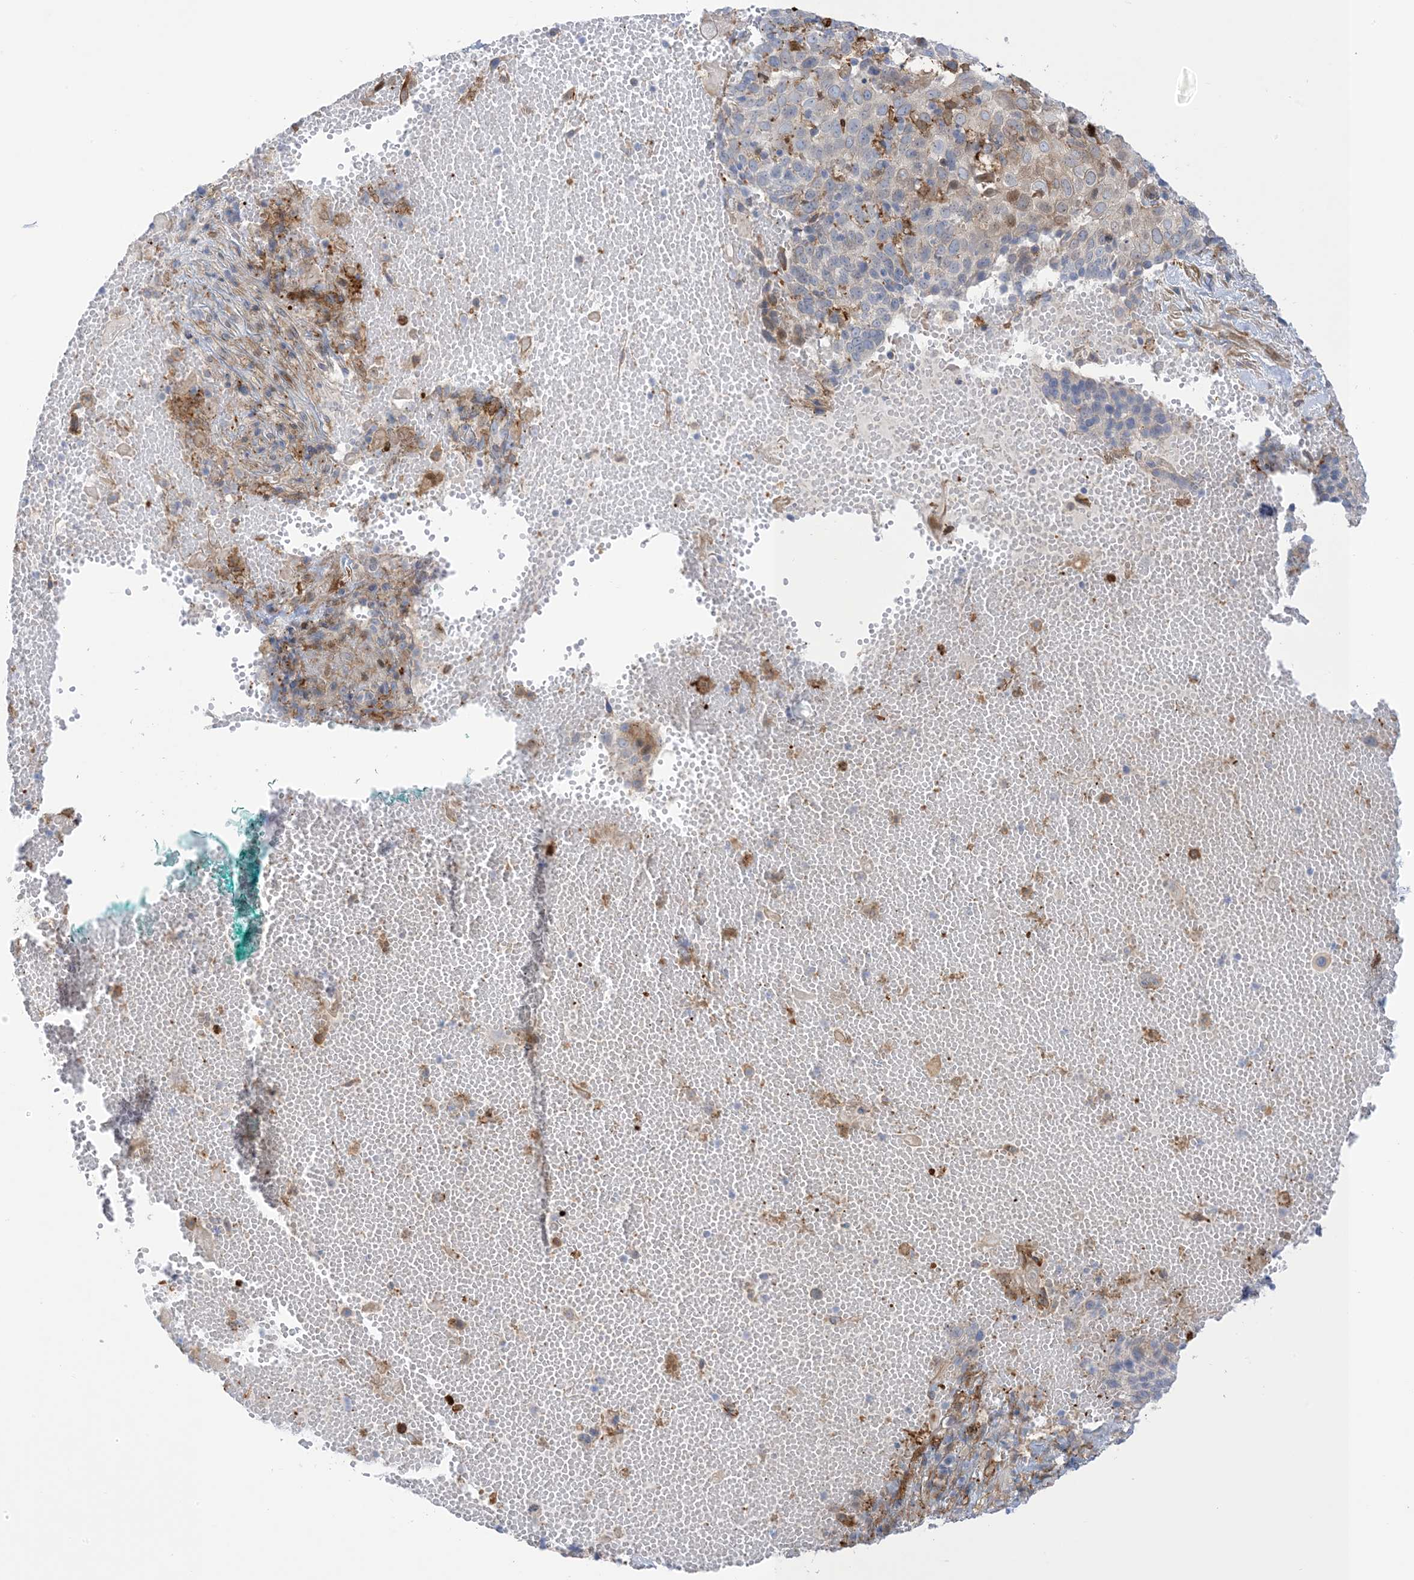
{"staining": {"intensity": "negative", "quantity": "none", "location": "none"}, "tissue": "cervical cancer", "cell_type": "Tumor cells", "image_type": "cancer", "snomed": [{"axis": "morphology", "description": "Squamous cell carcinoma, NOS"}, {"axis": "topography", "description": "Cervix"}], "caption": "Immunohistochemistry of human squamous cell carcinoma (cervical) displays no positivity in tumor cells.", "gene": "ICMT", "patient": {"sex": "female", "age": 74}}